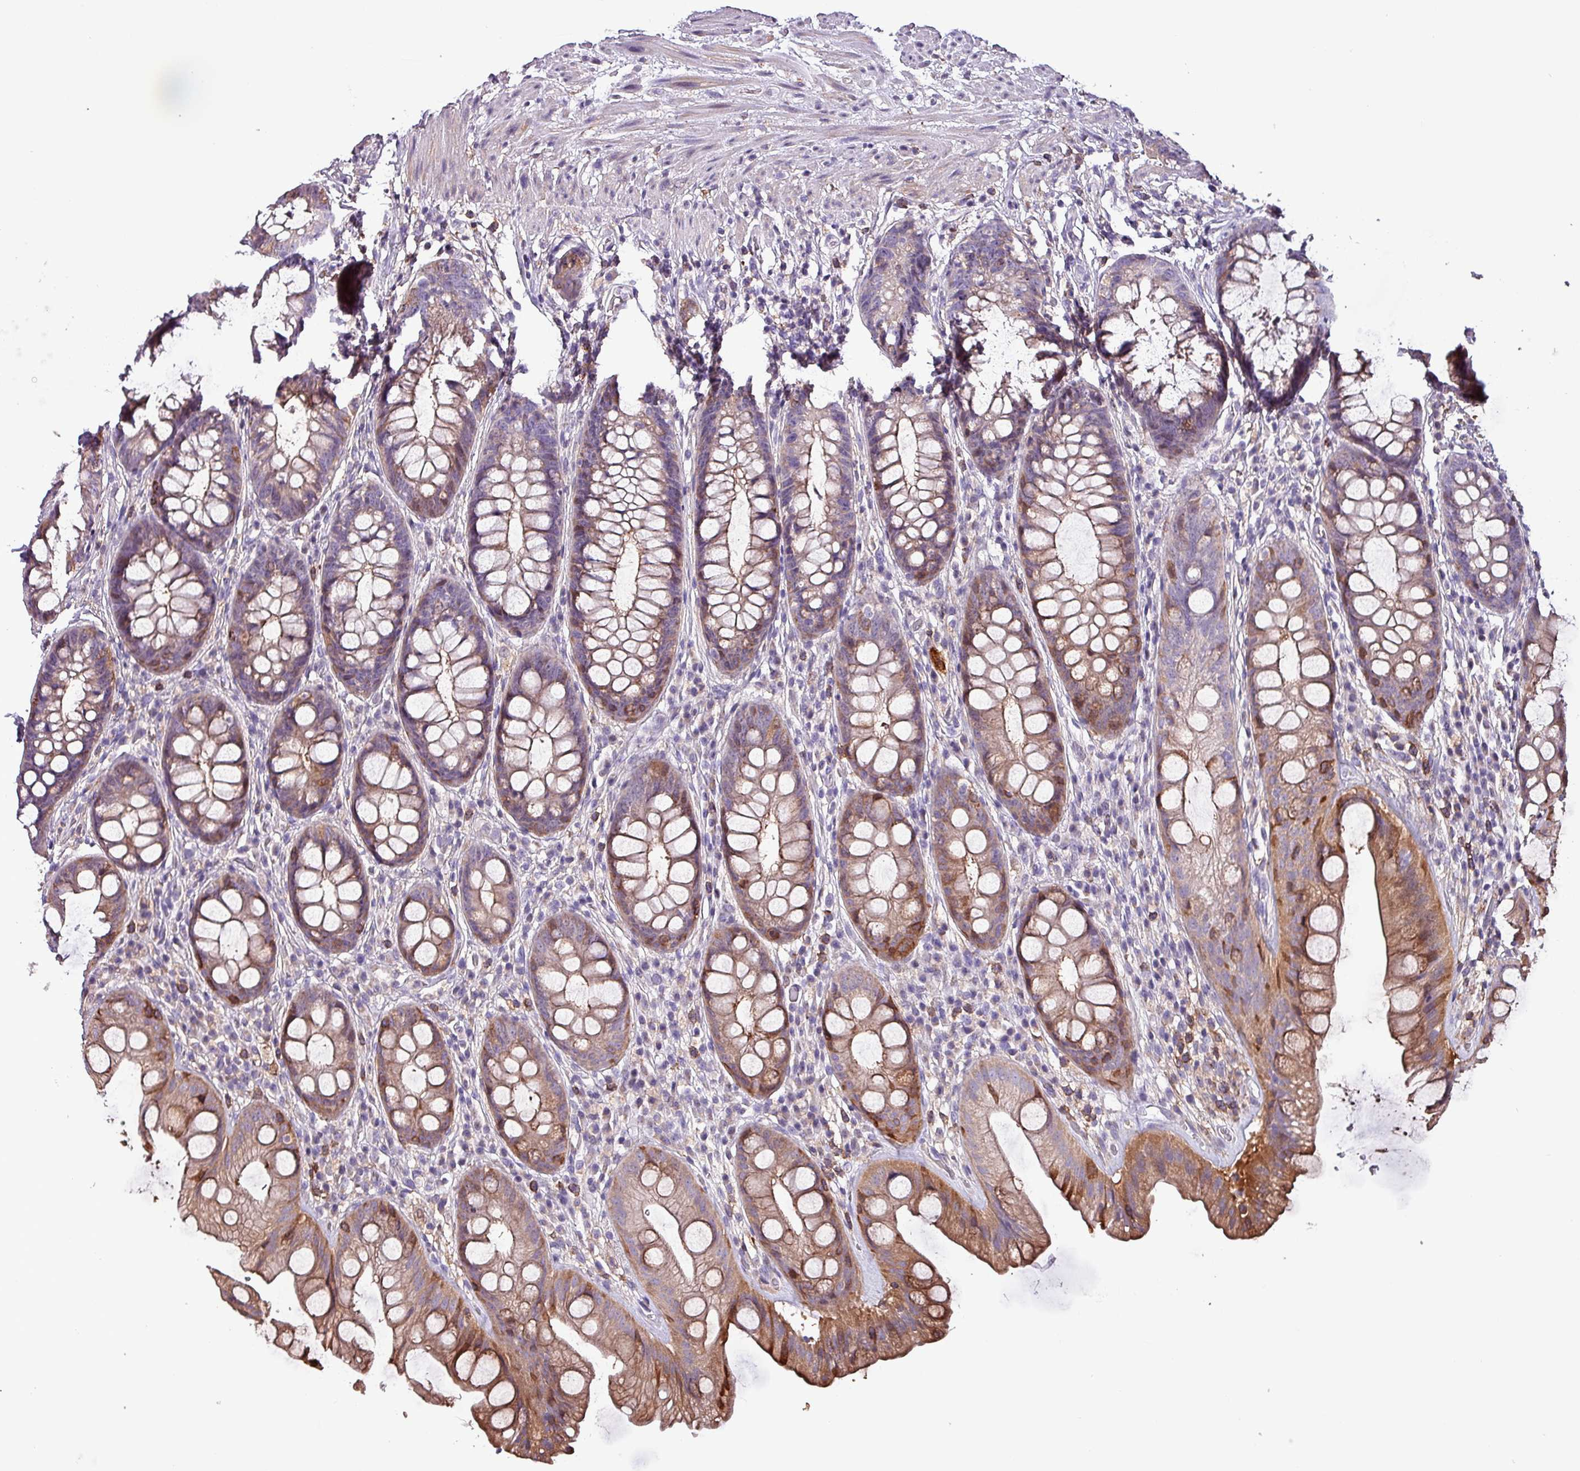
{"staining": {"intensity": "moderate", "quantity": ">75%", "location": "cytoplasmic/membranous,nuclear"}, "tissue": "rectum", "cell_type": "Glandular cells", "image_type": "normal", "snomed": [{"axis": "morphology", "description": "Normal tissue, NOS"}, {"axis": "topography", "description": "Rectum"}], "caption": "Immunohistochemical staining of benign human rectum displays moderate cytoplasmic/membranous,nuclear protein positivity in about >75% of glandular cells.", "gene": "SCIN", "patient": {"sex": "male", "age": 74}}